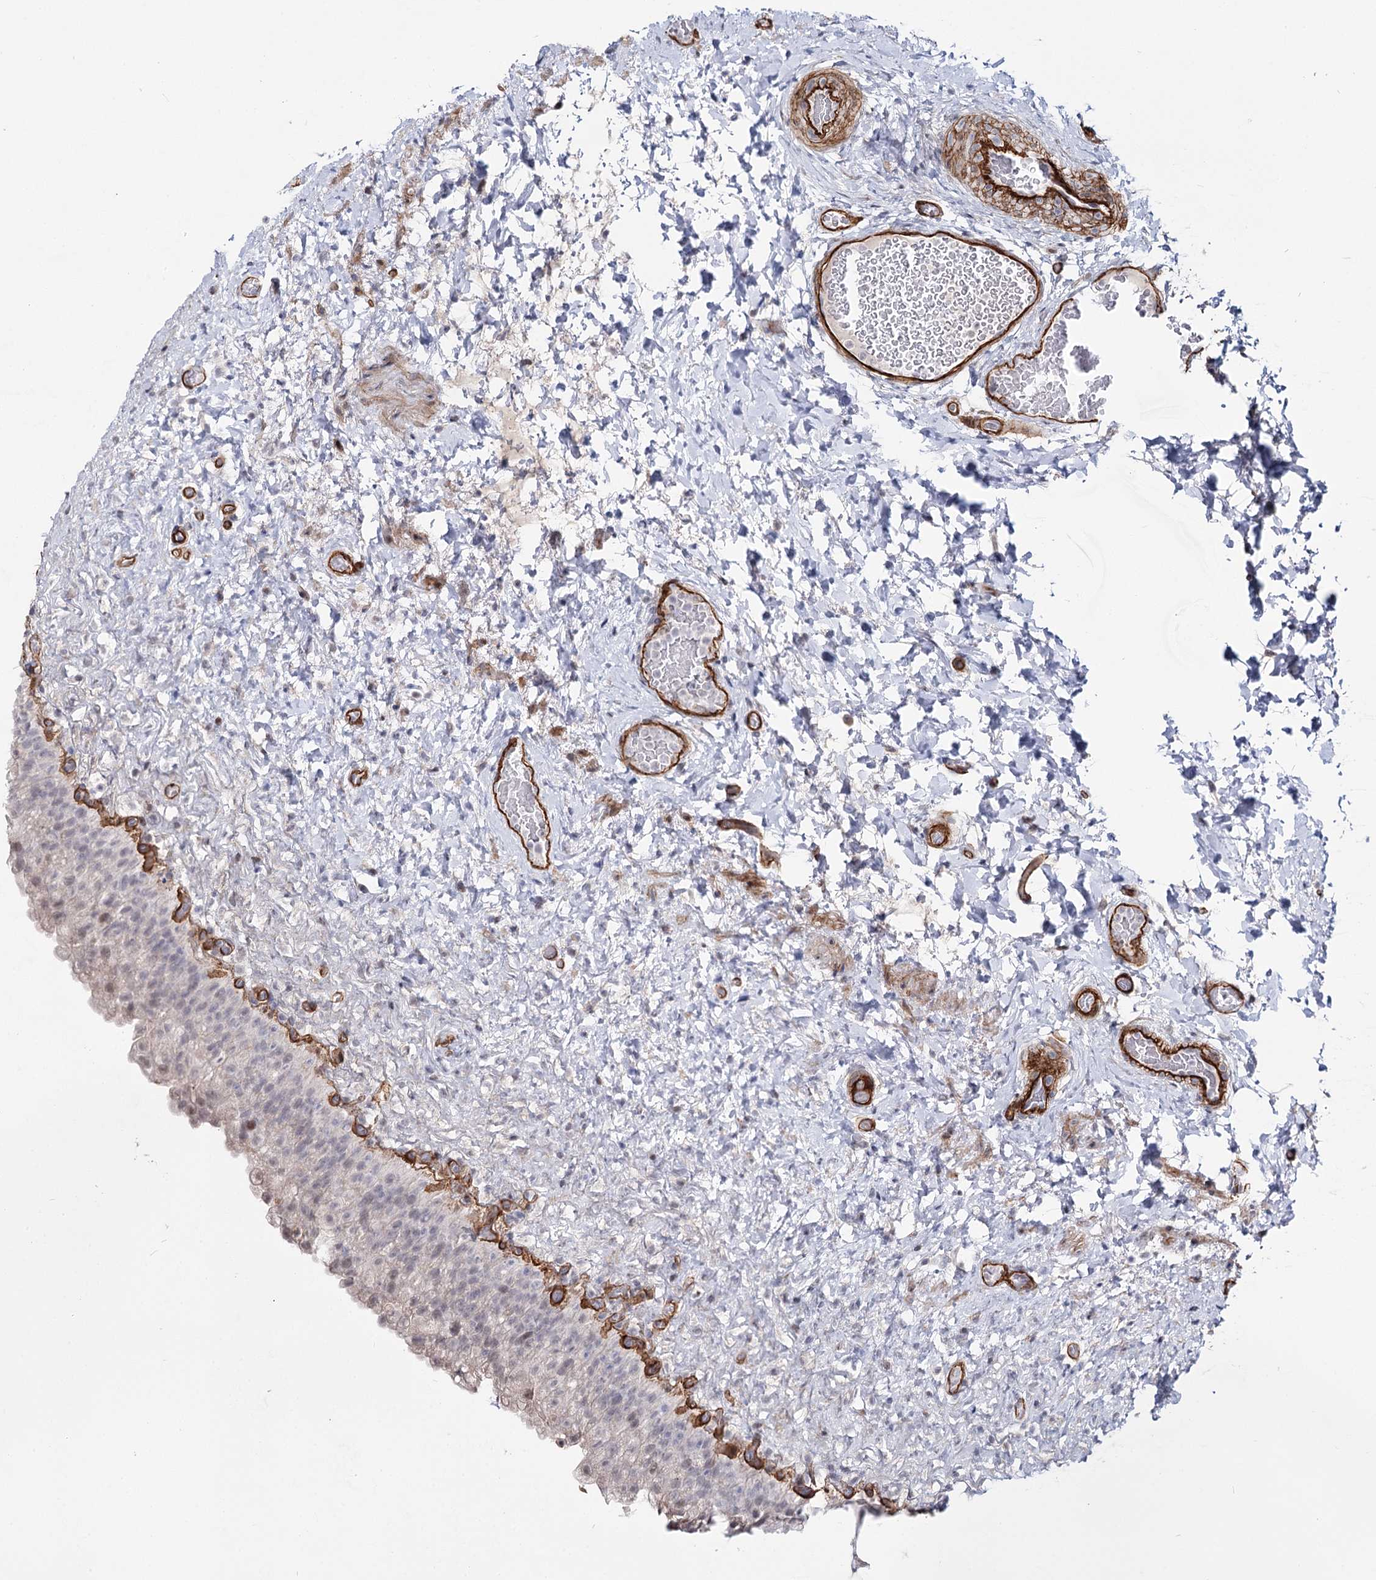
{"staining": {"intensity": "negative", "quantity": "none", "location": "none"}, "tissue": "urinary bladder", "cell_type": "Urothelial cells", "image_type": "normal", "snomed": [{"axis": "morphology", "description": "Normal tissue, NOS"}, {"axis": "topography", "description": "Urinary bladder"}], "caption": "High power microscopy histopathology image of an immunohistochemistry (IHC) histopathology image of unremarkable urinary bladder, revealing no significant positivity in urothelial cells.", "gene": "ATL2", "patient": {"sex": "female", "age": 27}}